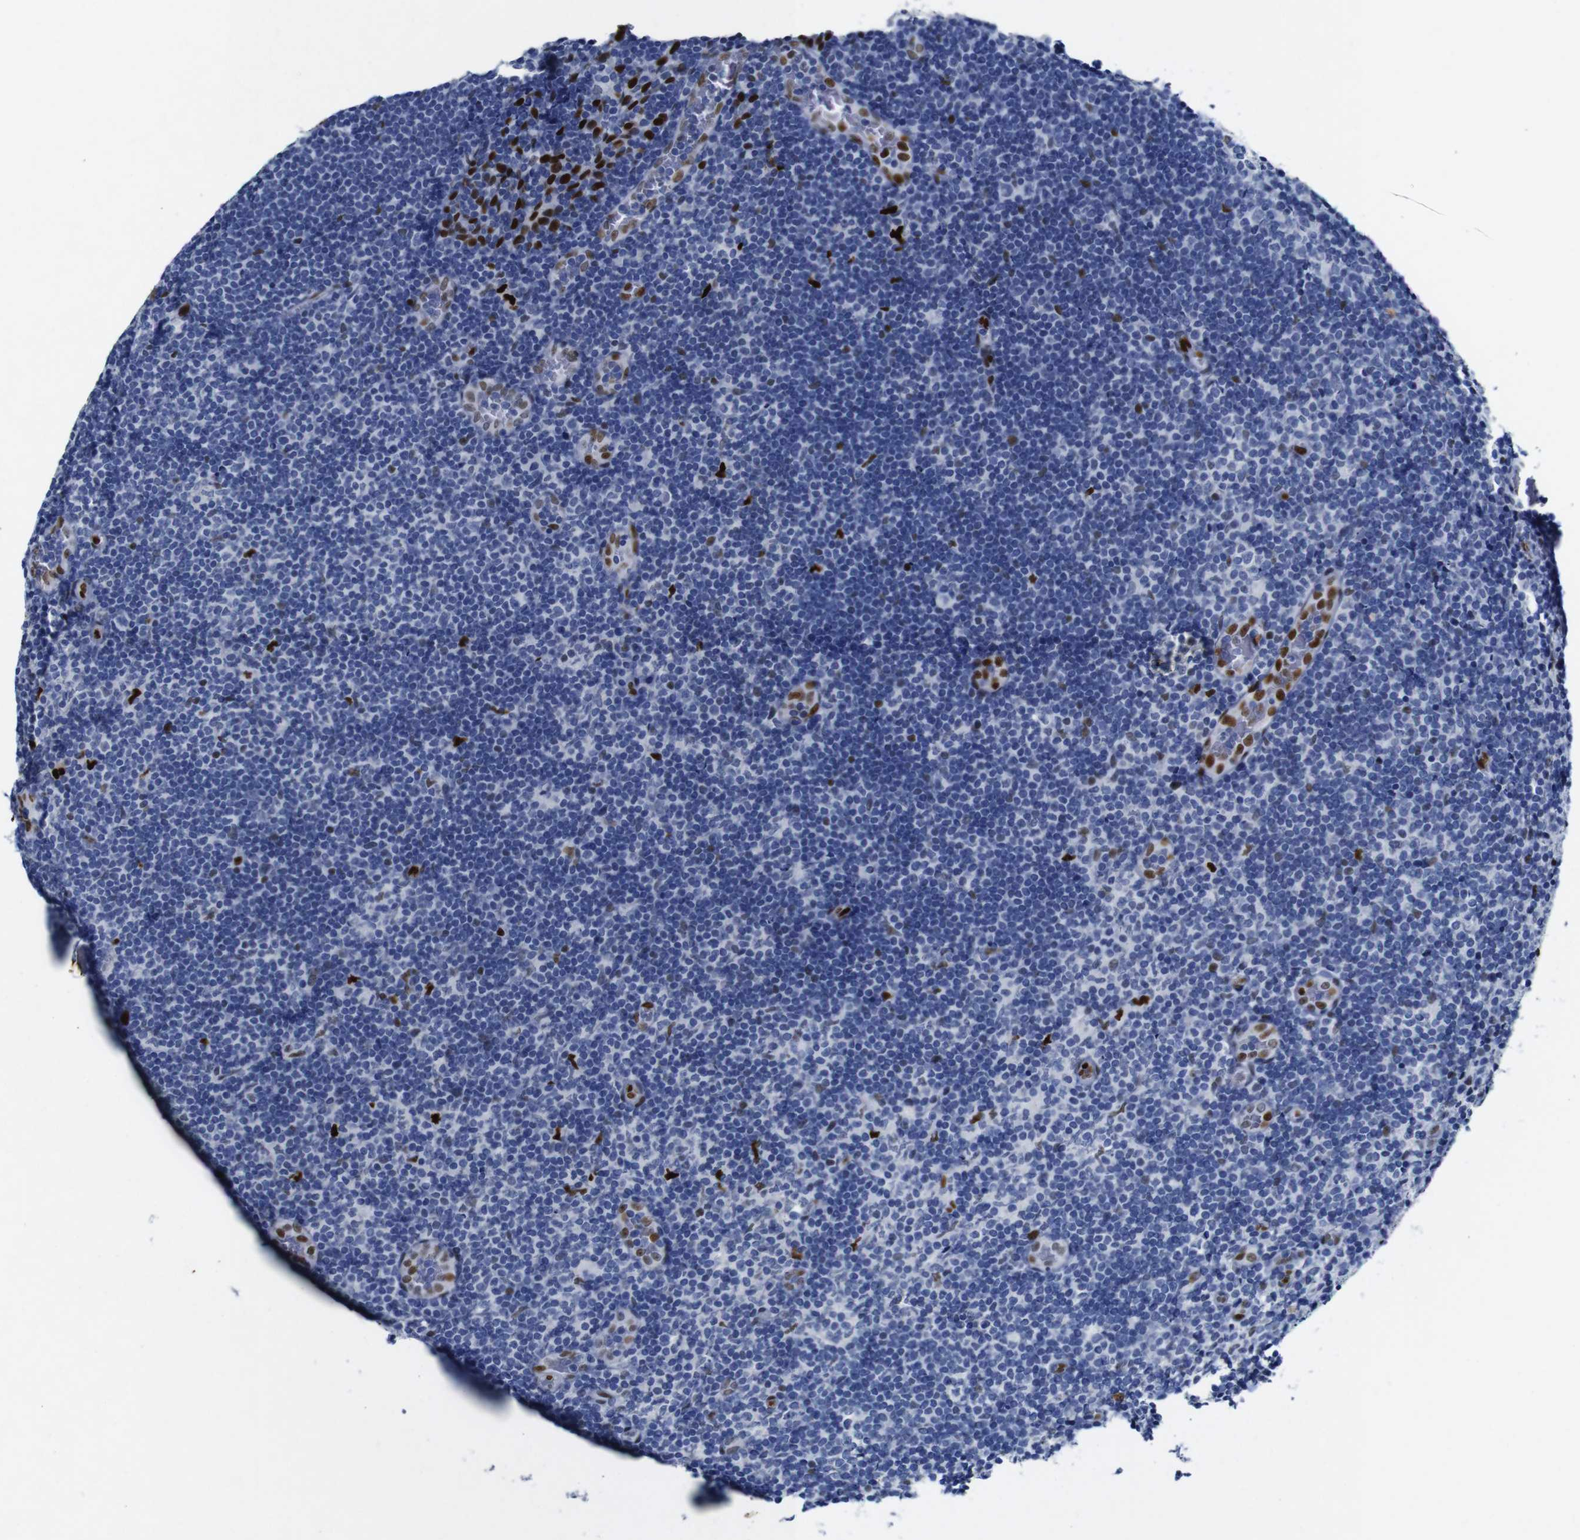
{"staining": {"intensity": "negative", "quantity": "none", "location": "none"}, "tissue": "tonsil", "cell_type": "Germinal center cells", "image_type": "normal", "snomed": [{"axis": "morphology", "description": "Normal tissue, NOS"}, {"axis": "topography", "description": "Tonsil"}], "caption": "Immunohistochemistry image of unremarkable tonsil stained for a protein (brown), which reveals no positivity in germinal center cells.", "gene": "FOSL2", "patient": {"sex": "male", "age": 37}}